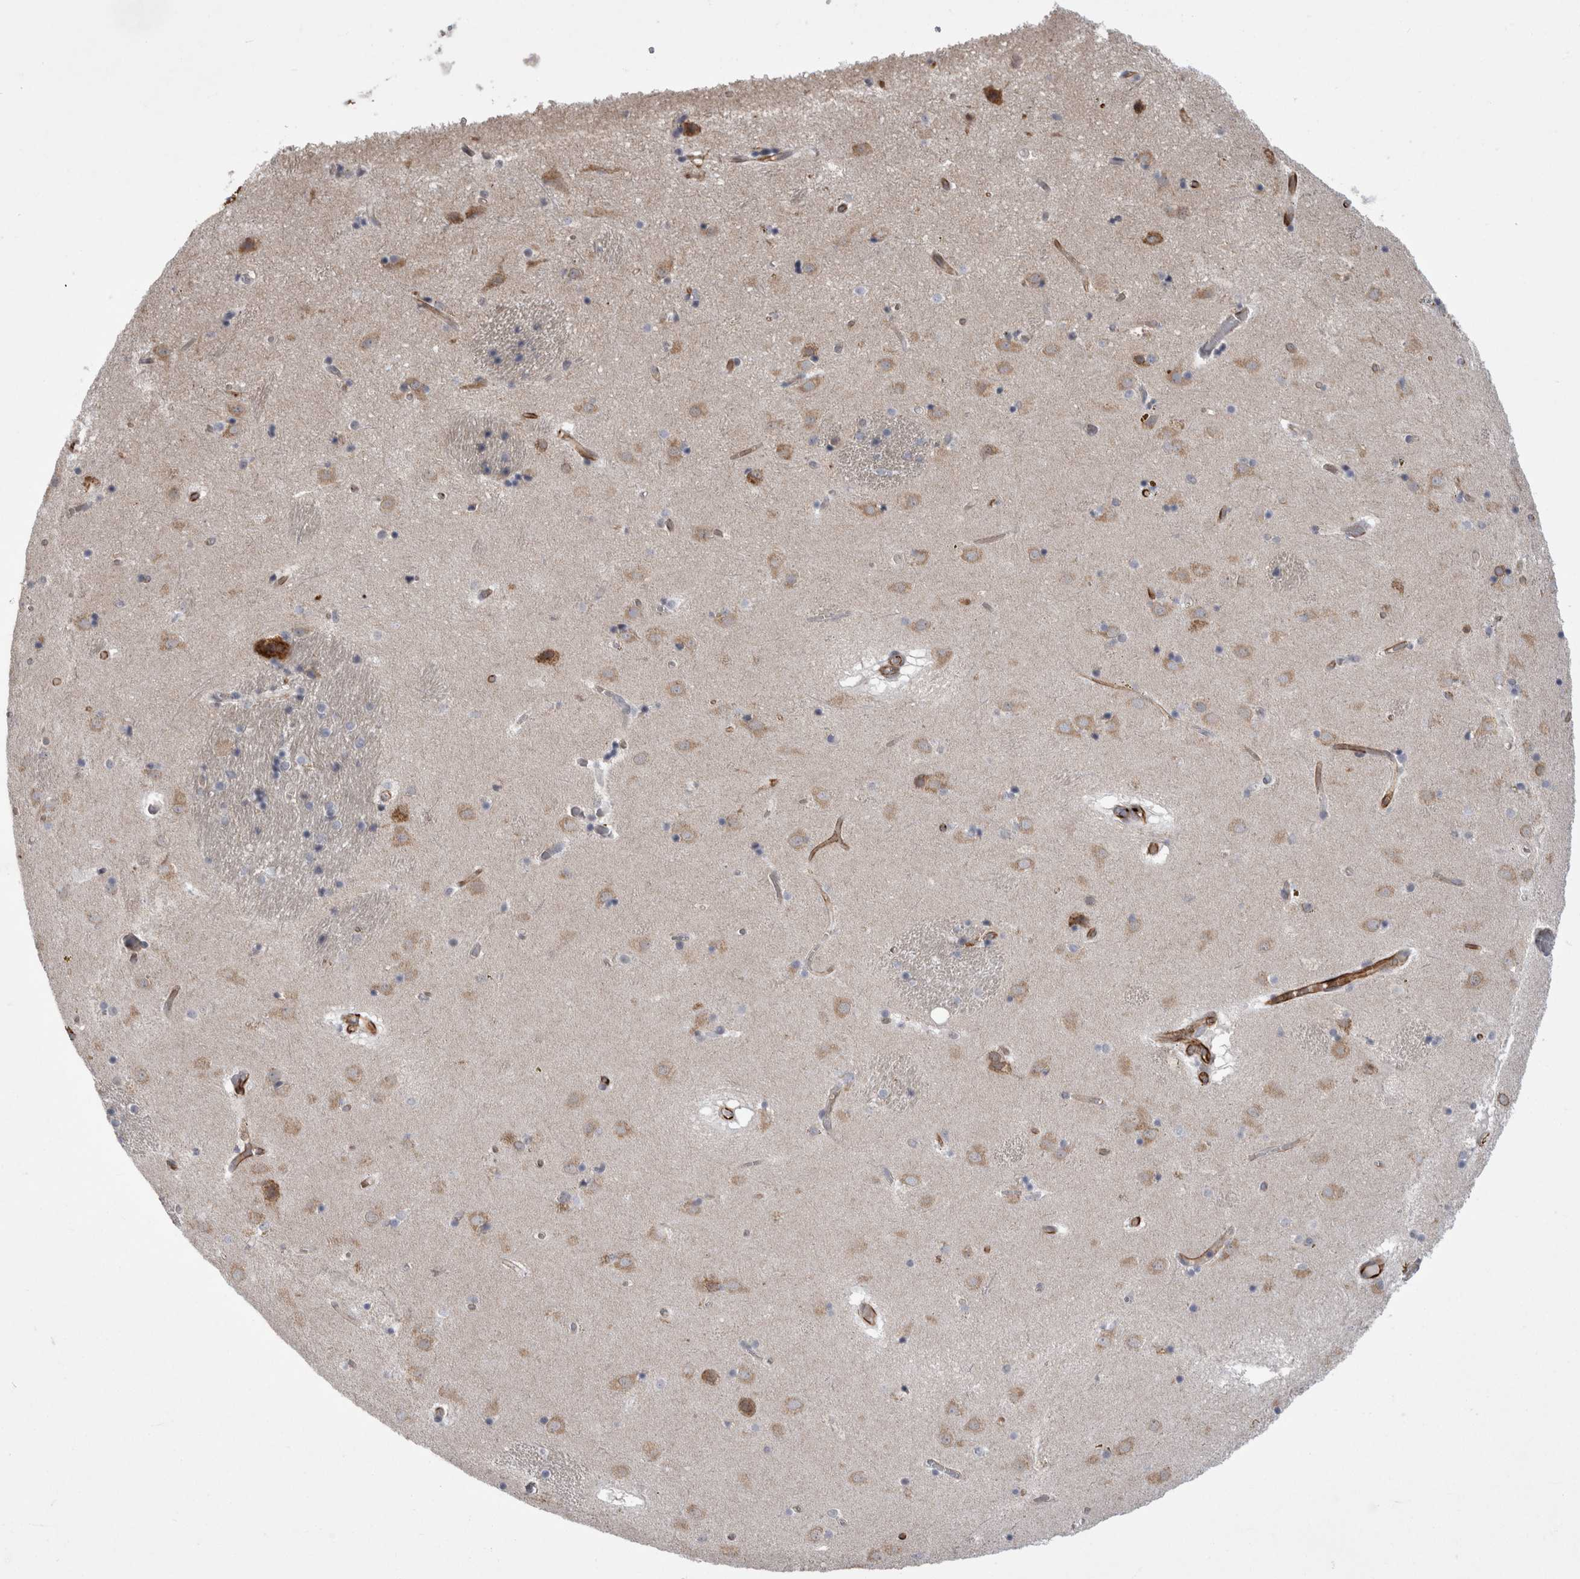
{"staining": {"intensity": "moderate", "quantity": "<25%", "location": "cytoplasmic/membranous"}, "tissue": "caudate", "cell_type": "Glial cells", "image_type": "normal", "snomed": [{"axis": "morphology", "description": "Normal tissue, NOS"}, {"axis": "topography", "description": "Lateral ventricle wall"}], "caption": "A histopathology image showing moderate cytoplasmic/membranous positivity in approximately <25% of glial cells in unremarkable caudate, as visualized by brown immunohistochemical staining.", "gene": "FAM83H", "patient": {"sex": "male", "age": 70}}